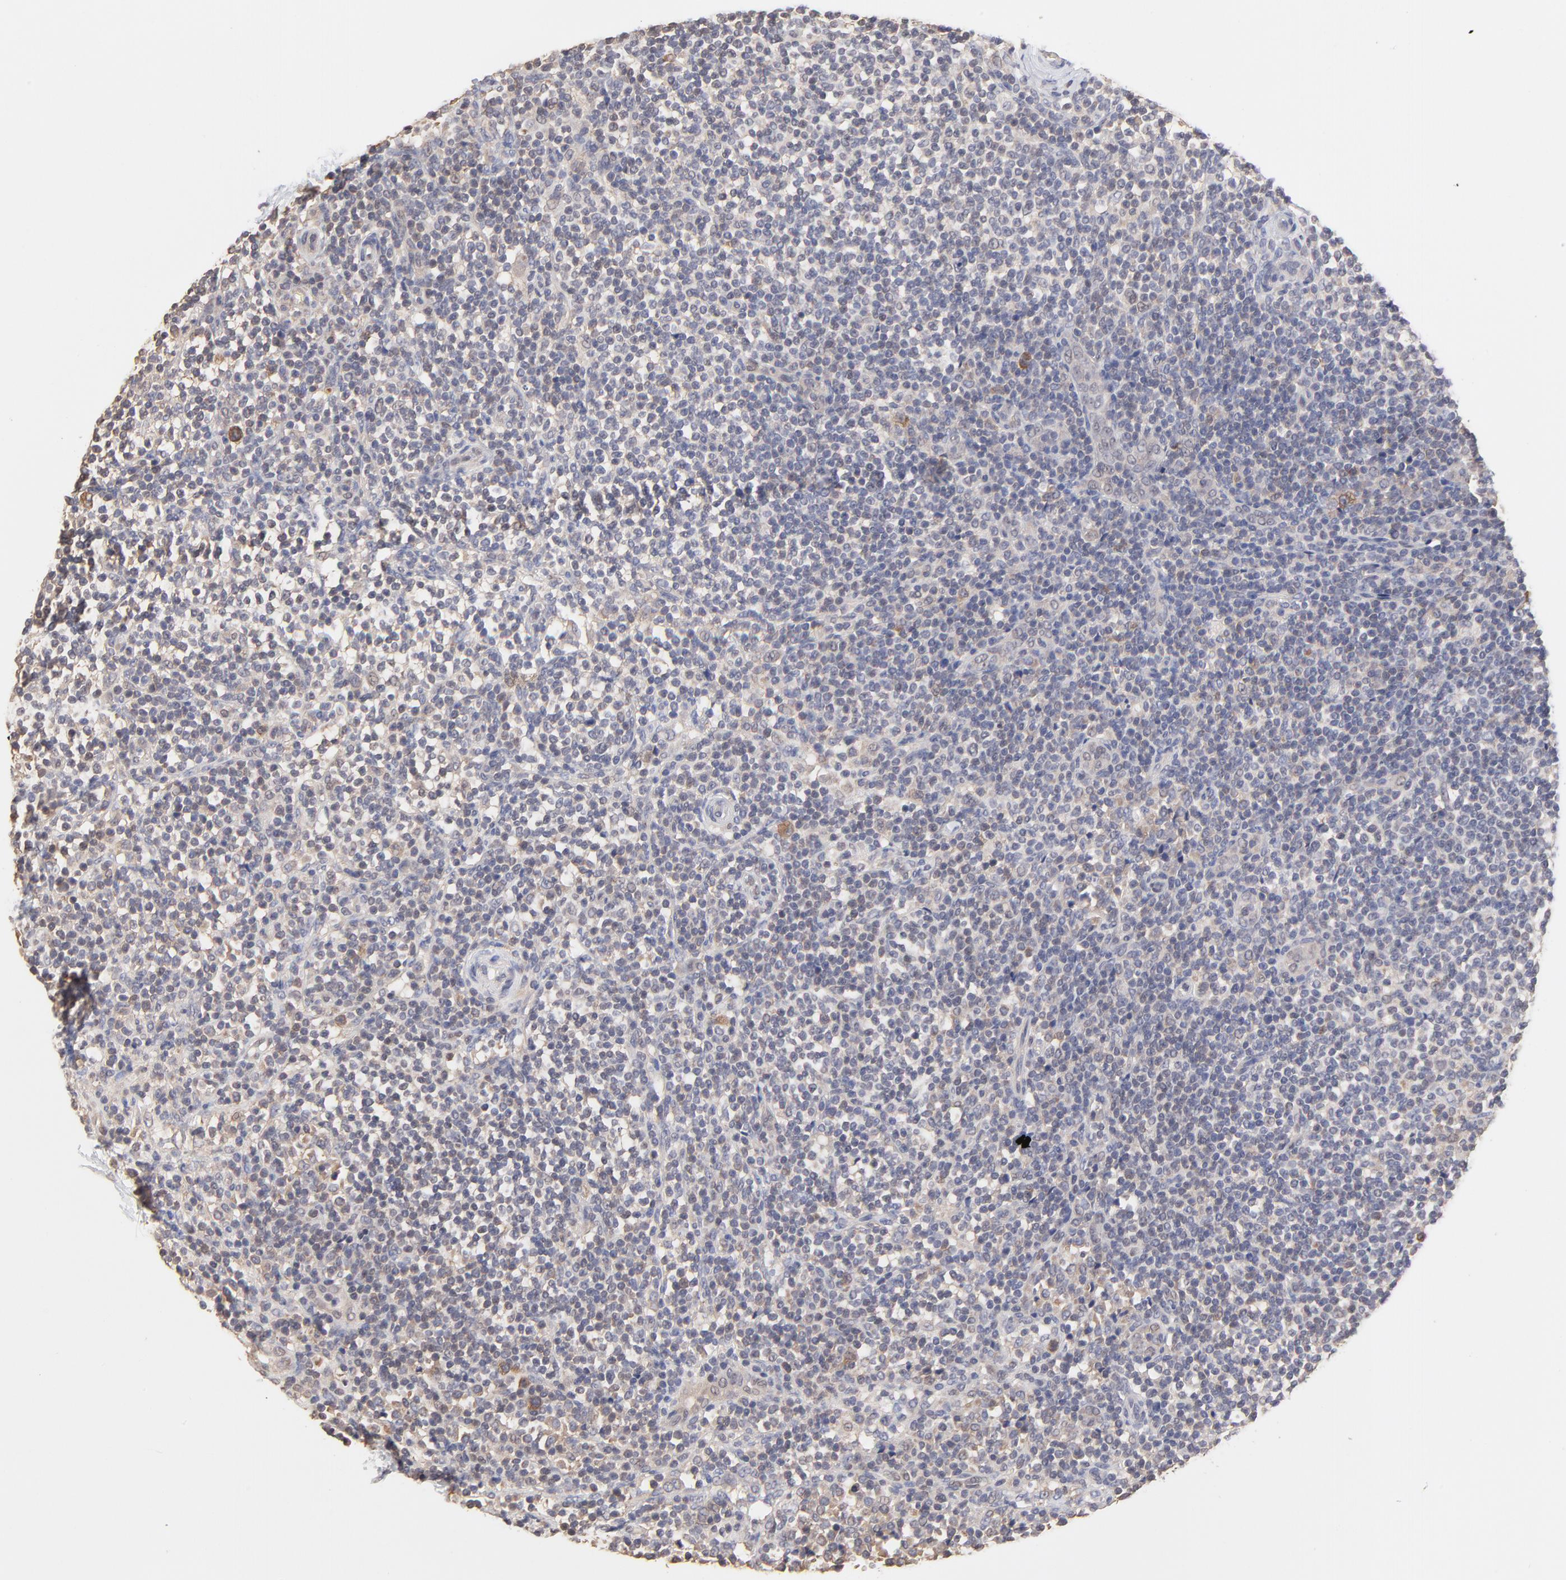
{"staining": {"intensity": "weak", "quantity": "<25%", "location": "cytoplasmic/membranous"}, "tissue": "lymphoma", "cell_type": "Tumor cells", "image_type": "cancer", "snomed": [{"axis": "morphology", "description": "Malignant lymphoma, non-Hodgkin's type, Low grade"}, {"axis": "topography", "description": "Lymph node"}], "caption": "High power microscopy histopathology image of an immunohistochemistry (IHC) histopathology image of lymphoma, revealing no significant staining in tumor cells. (Brightfield microscopy of DAB immunohistochemistry (IHC) at high magnification).", "gene": "CCT2", "patient": {"sex": "female", "age": 76}}